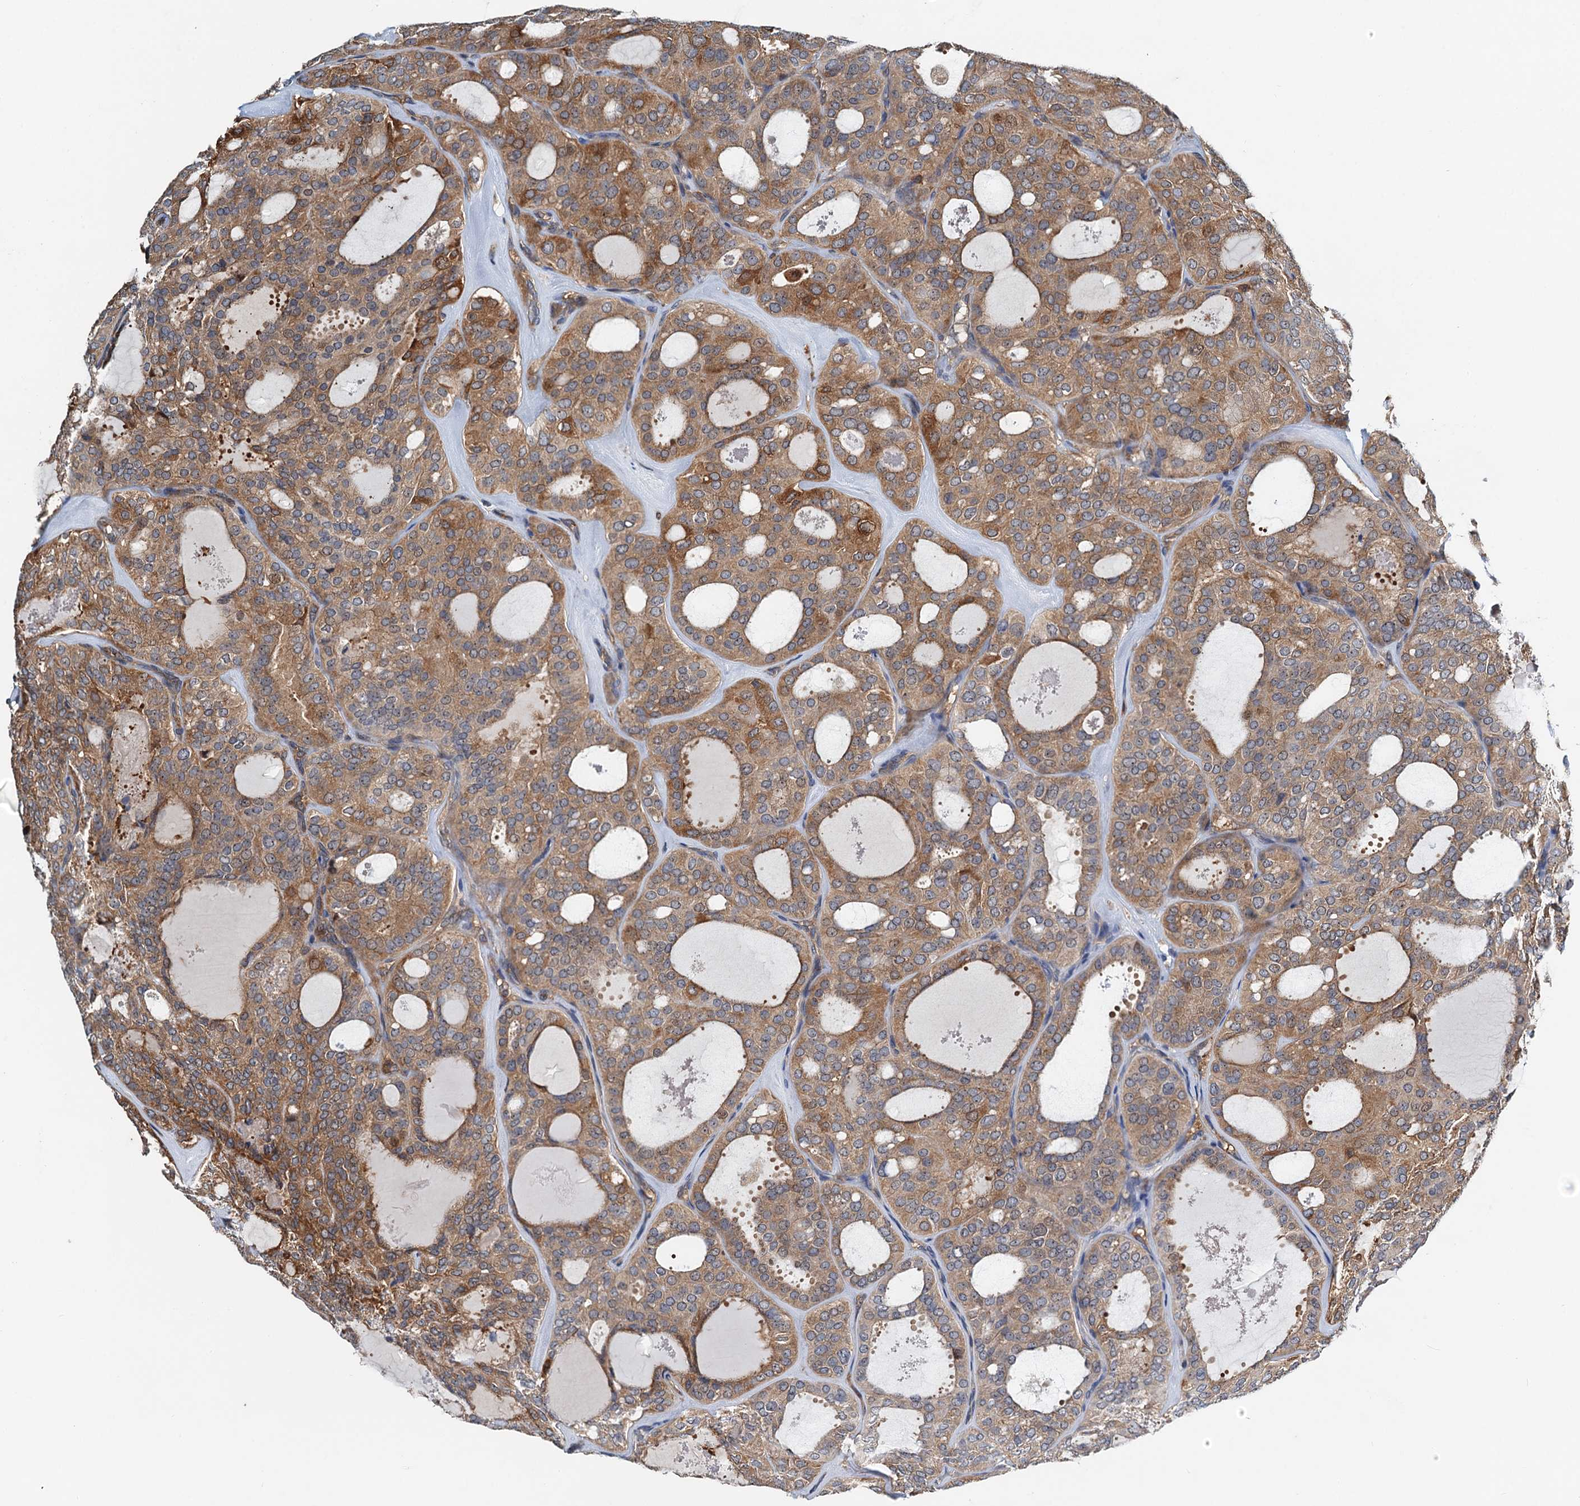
{"staining": {"intensity": "strong", "quantity": "25%-75%", "location": "cytoplasmic/membranous"}, "tissue": "thyroid cancer", "cell_type": "Tumor cells", "image_type": "cancer", "snomed": [{"axis": "morphology", "description": "Follicular adenoma carcinoma, NOS"}, {"axis": "topography", "description": "Thyroid gland"}], "caption": "This micrograph displays IHC staining of human thyroid cancer, with high strong cytoplasmic/membranous expression in approximately 25%-75% of tumor cells.", "gene": "USP6NL", "patient": {"sex": "male", "age": 75}}